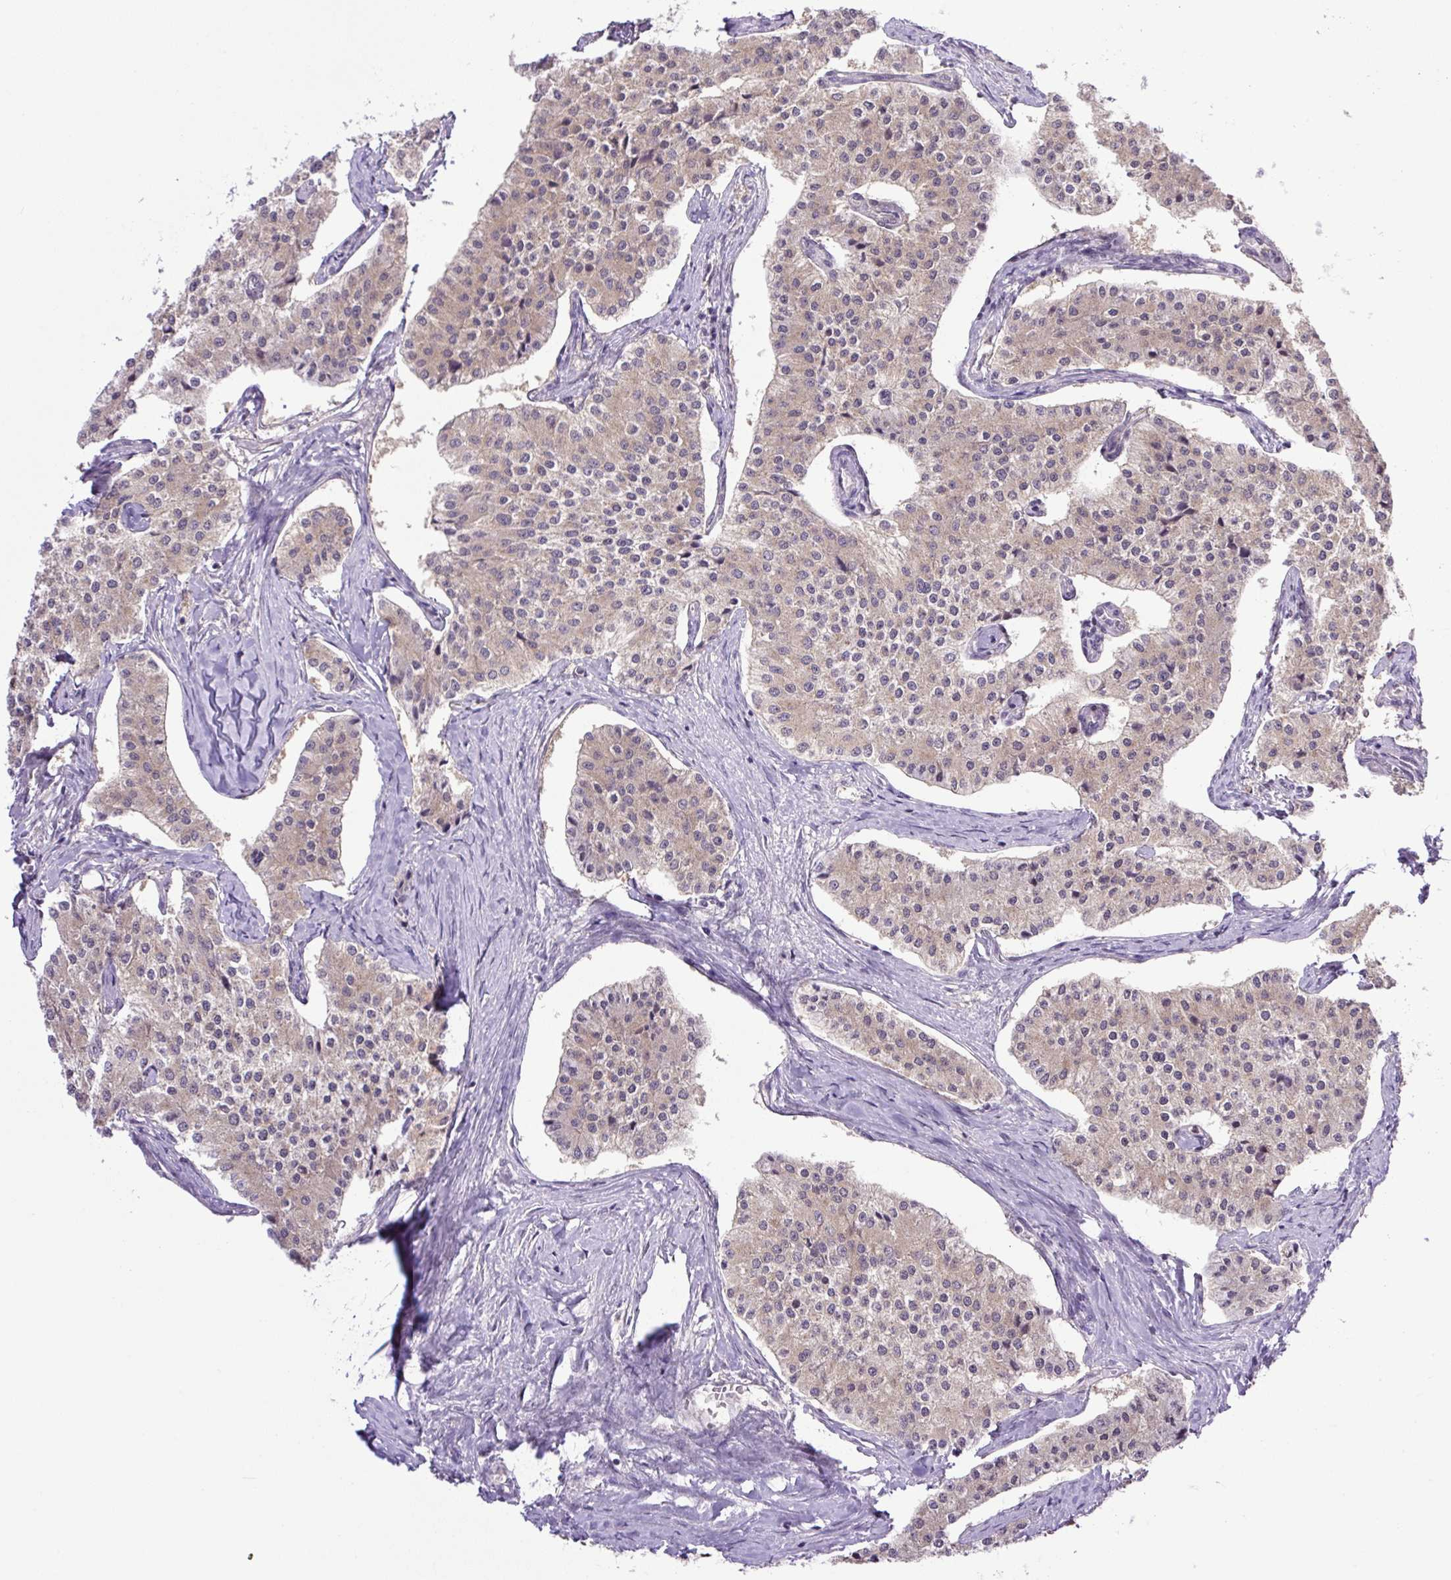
{"staining": {"intensity": "weak", "quantity": ">75%", "location": "cytoplasmic/membranous"}, "tissue": "carcinoid", "cell_type": "Tumor cells", "image_type": "cancer", "snomed": [{"axis": "morphology", "description": "Carcinoid, malignant, NOS"}, {"axis": "topography", "description": "Colon"}], "caption": "Tumor cells exhibit low levels of weak cytoplasmic/membranous staining in about >75% of cells in carcinoid (malignant).", "gene": "SGTA", "patient": {"sex": "female", "age": 52}}